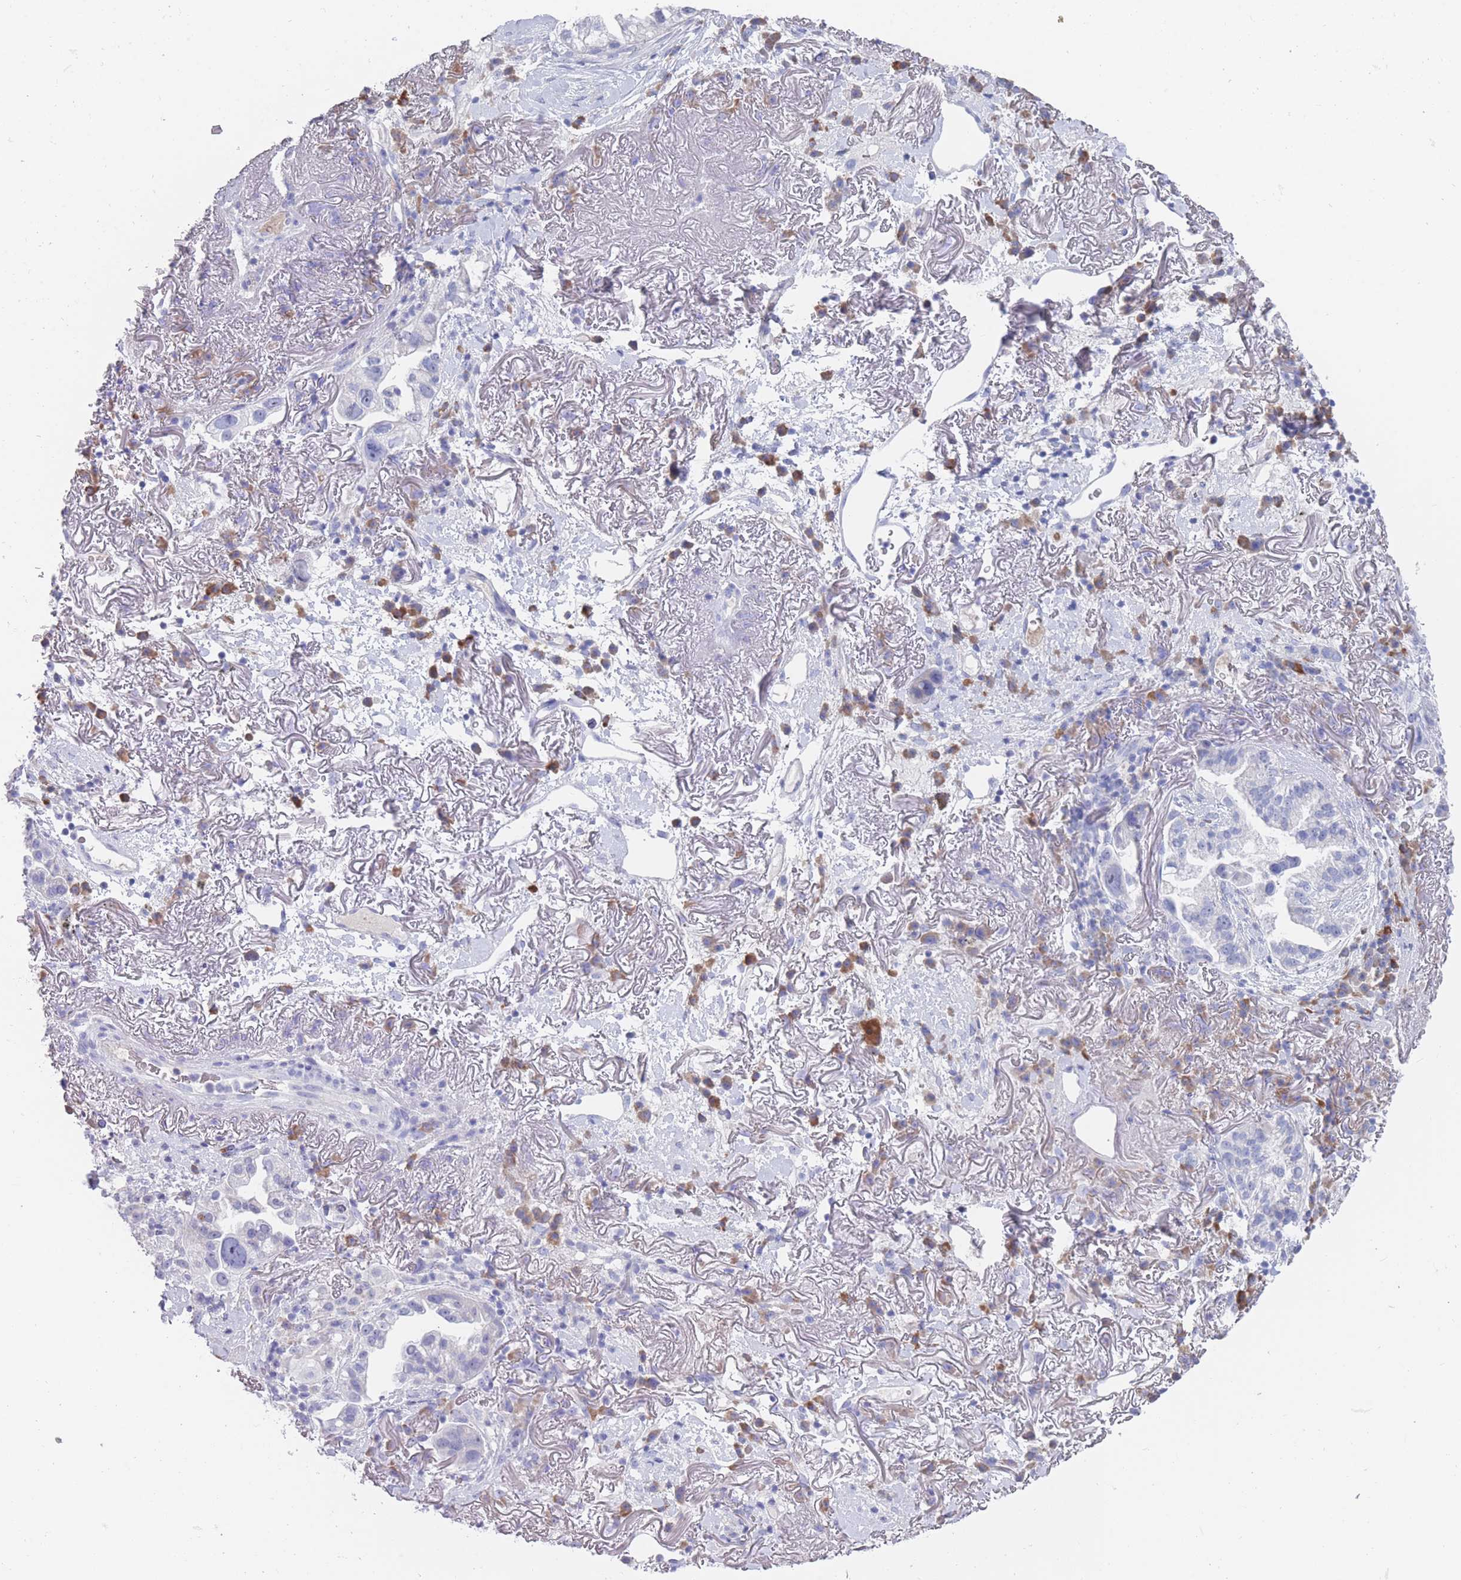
{"staining": {"intensity": "negative", "quantity": "none", "location": "none"}, "tissue": "lung cancer", "cell_type": "Tumor cells", "image_type": "cancer", "snomed": [{"axis": "morphology", "description": "Adenocarcinoma, NOS"}, {"axis": "topography", "description": "Lung"}], "caption": "Immunohistochemistry (IHC) image of neoplastic tissue: human lung cancer stained with DAB (3,3'-diaminobenzidine) reveals no significant protein positivity in tumor cells.", "gene": "ST8SIA5", "patient": {"sex": "female", "age": 69}}